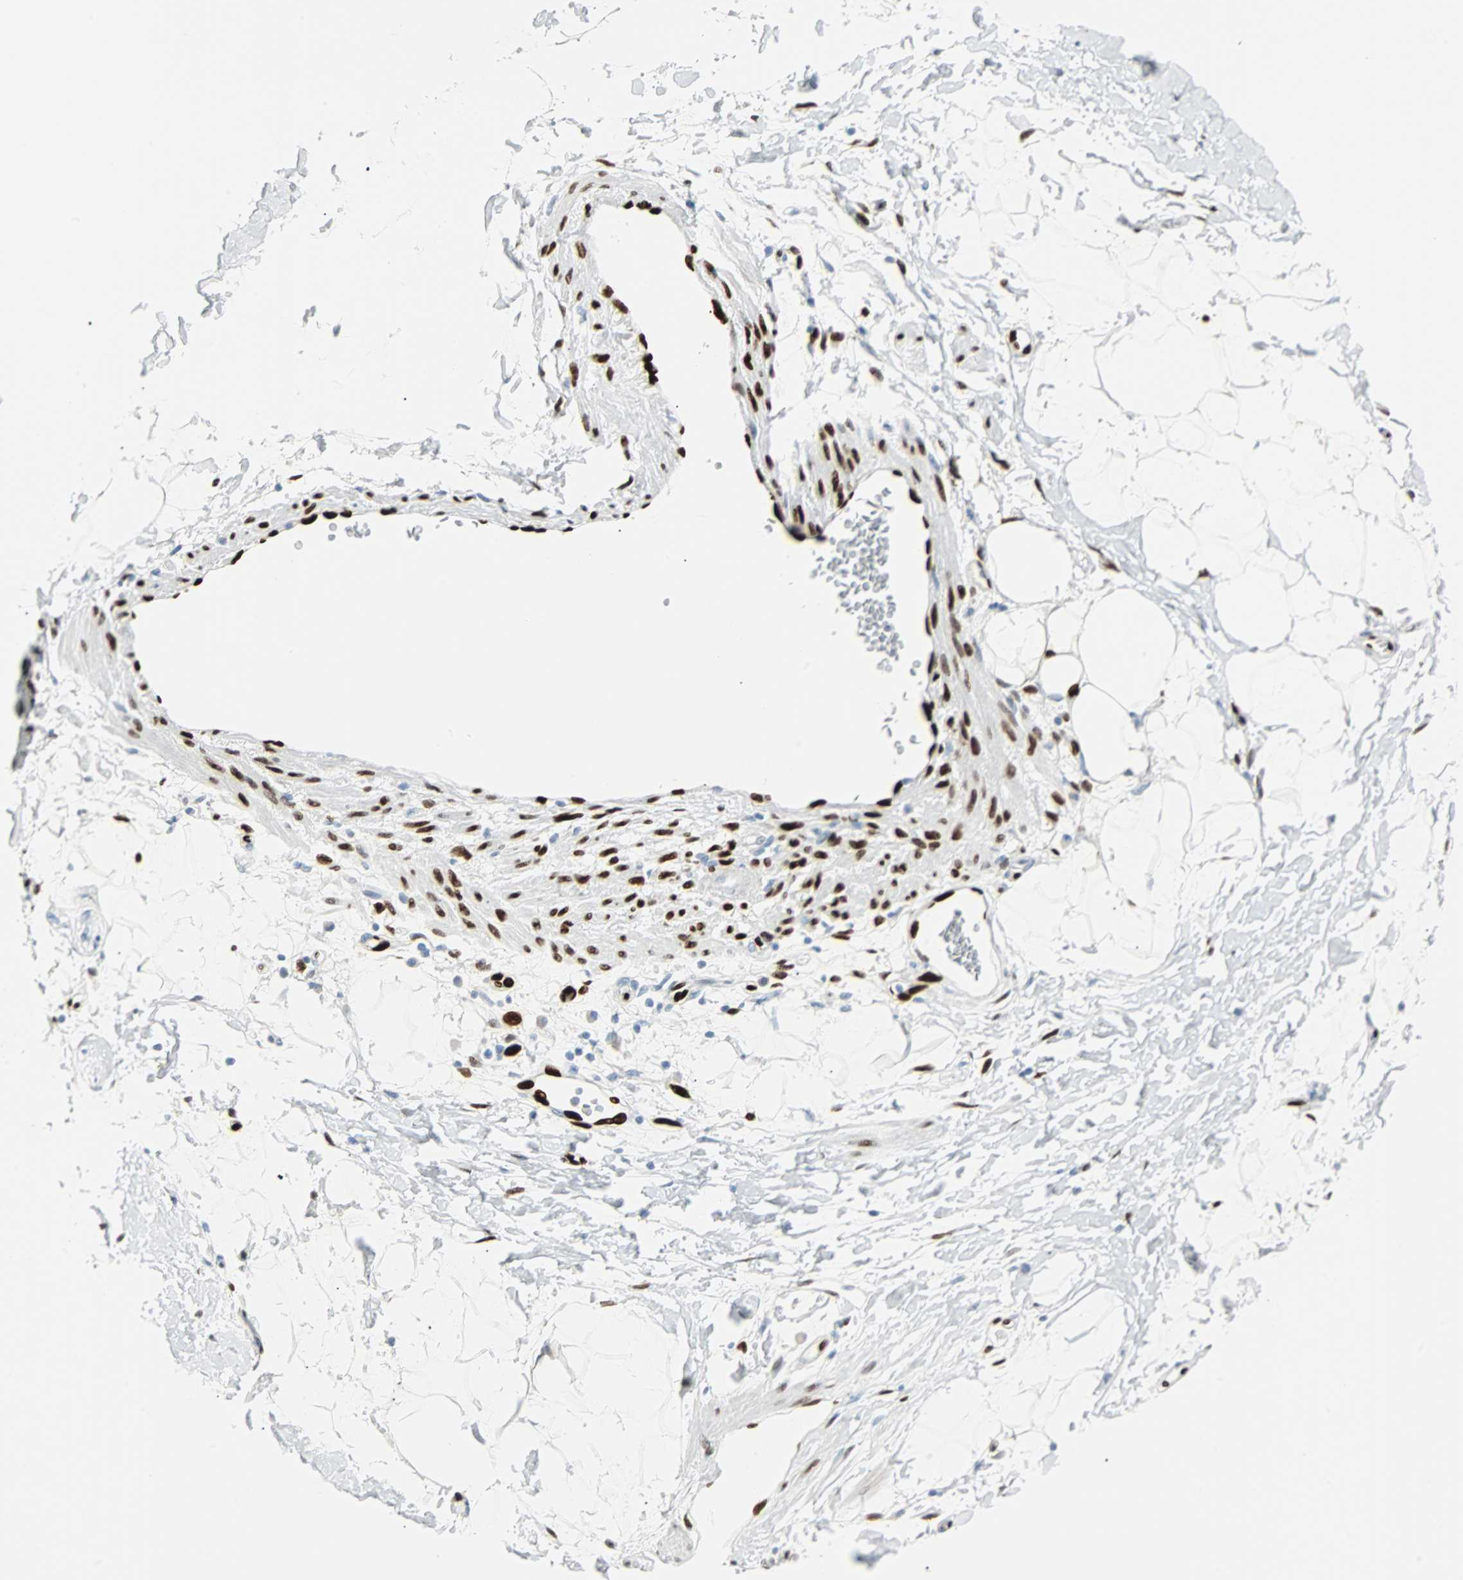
{"staining": {"intensity": "moderate", "quantity": "<25%", "location": "nuclear"}, "tissue": "adipose tissue", "cell_type": "Adipocytes", "image_type": "normal", "snomed": [{"axis": "morphology", "description": "Normal tissue, NOS"}, {"axis": "topography", "description": "Soft tissue"}], "caption": "Immunohistochemical staining of benign human adipose tissue shows <25% levels of moderate nuclear protein positivity in about <25% of adipocytes.", "gene": "IL33", "patient": {"sex": "male", "age": 72}}